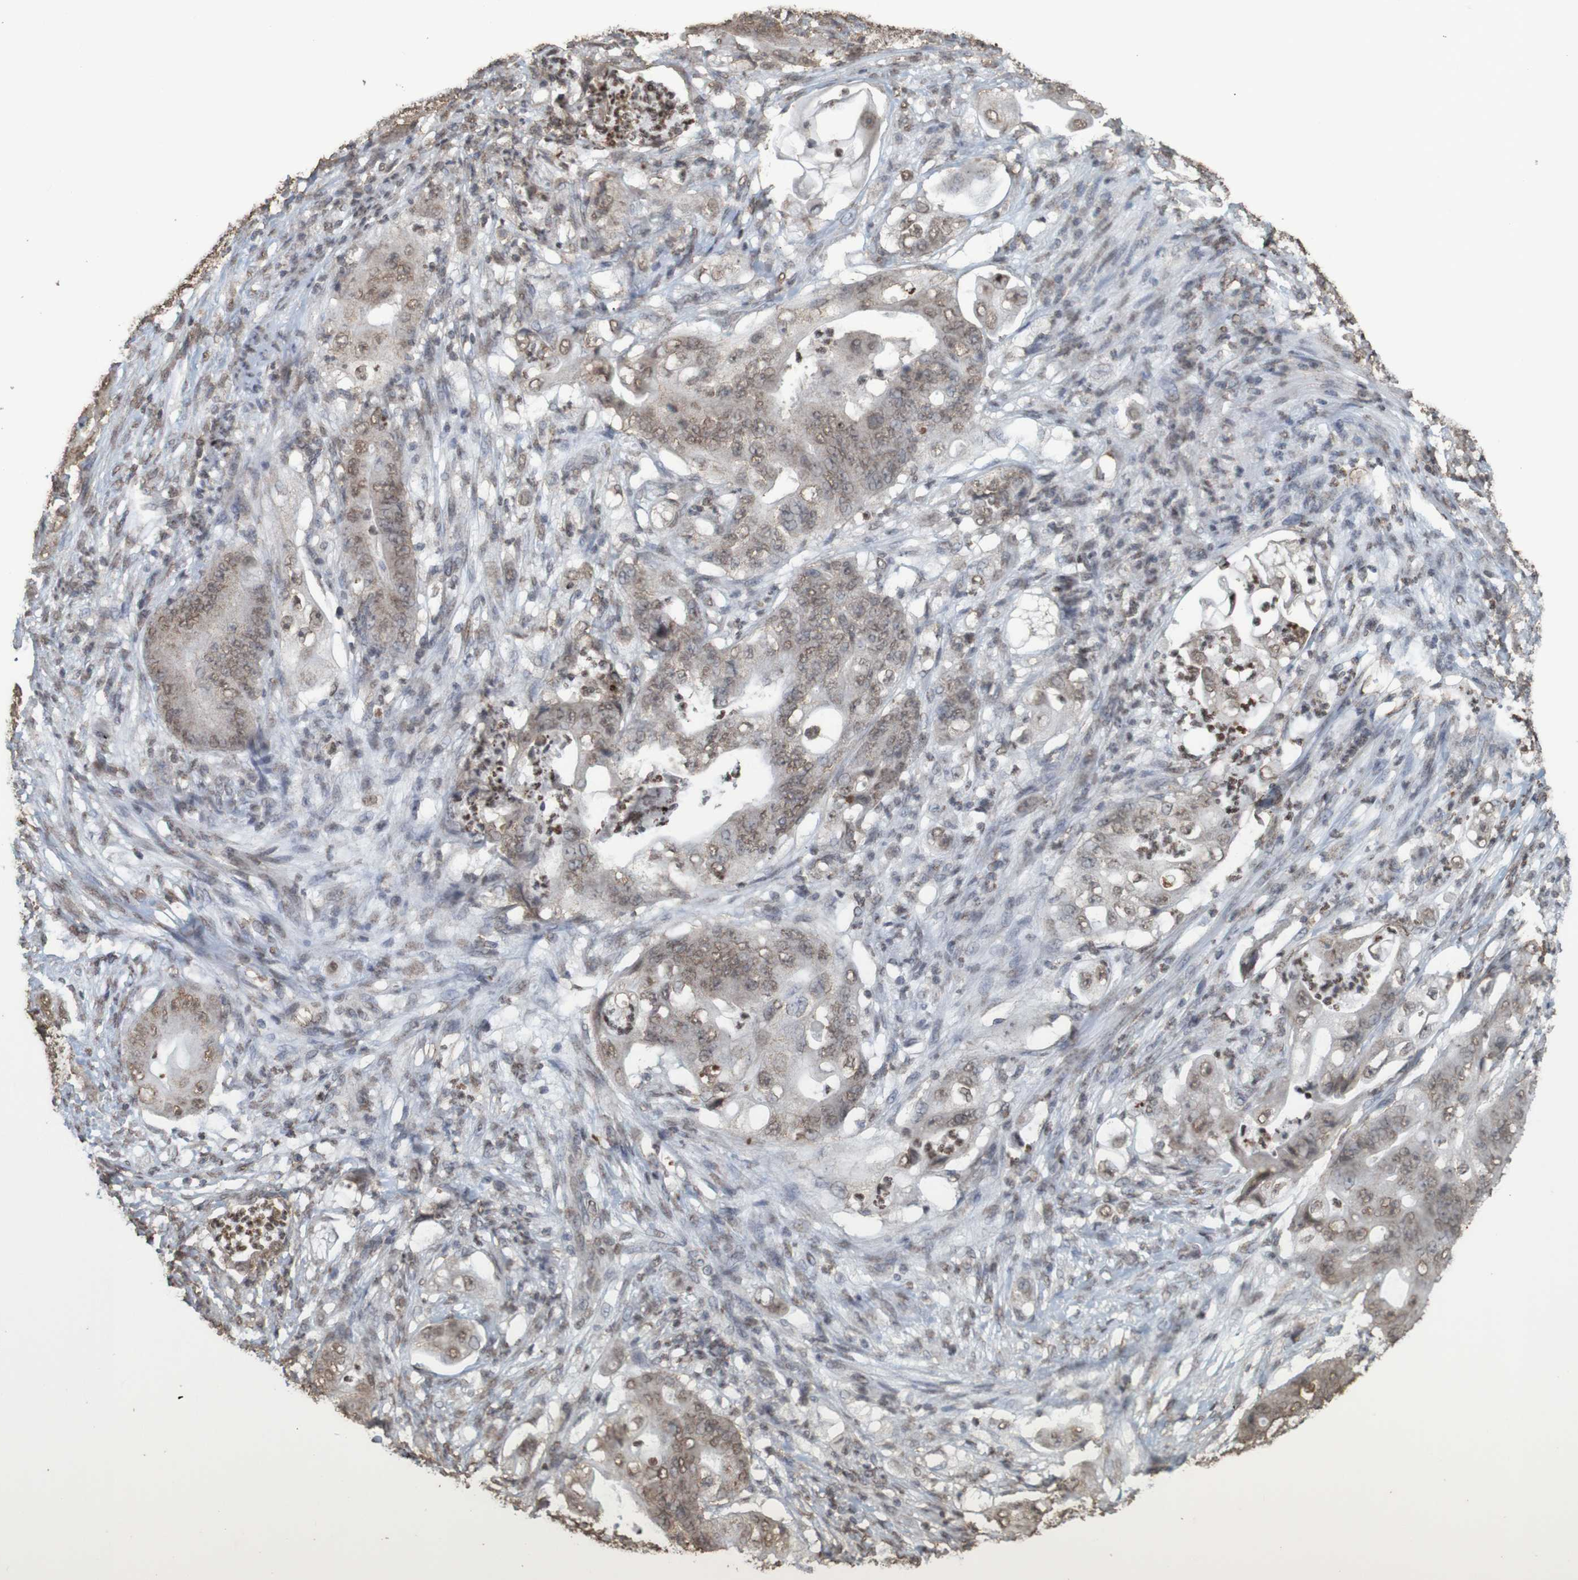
{"staining": {"intensity": "weak", "quantity": "25%-75%", "location": "cytoplasmic/membranous,nuclear"}, "tissue": "stomach cancer", "cell_type": "Tumor cells", "image_type": "cancer", "snomed": [{"axis": "morphology", "description": "Adenocarcinoma, NOS"}, {"axis": "topography", "description": "Stomach"}], "caption": "Stomach cancer (adenocarcinoma) stained with a brown dye exhibits weak cytoplasmic/membranous and nuclear positive staining in about 25%-75% of tumor cells.", "gene": "GFI1", "patient": {"sex": "female", "age": 73}}